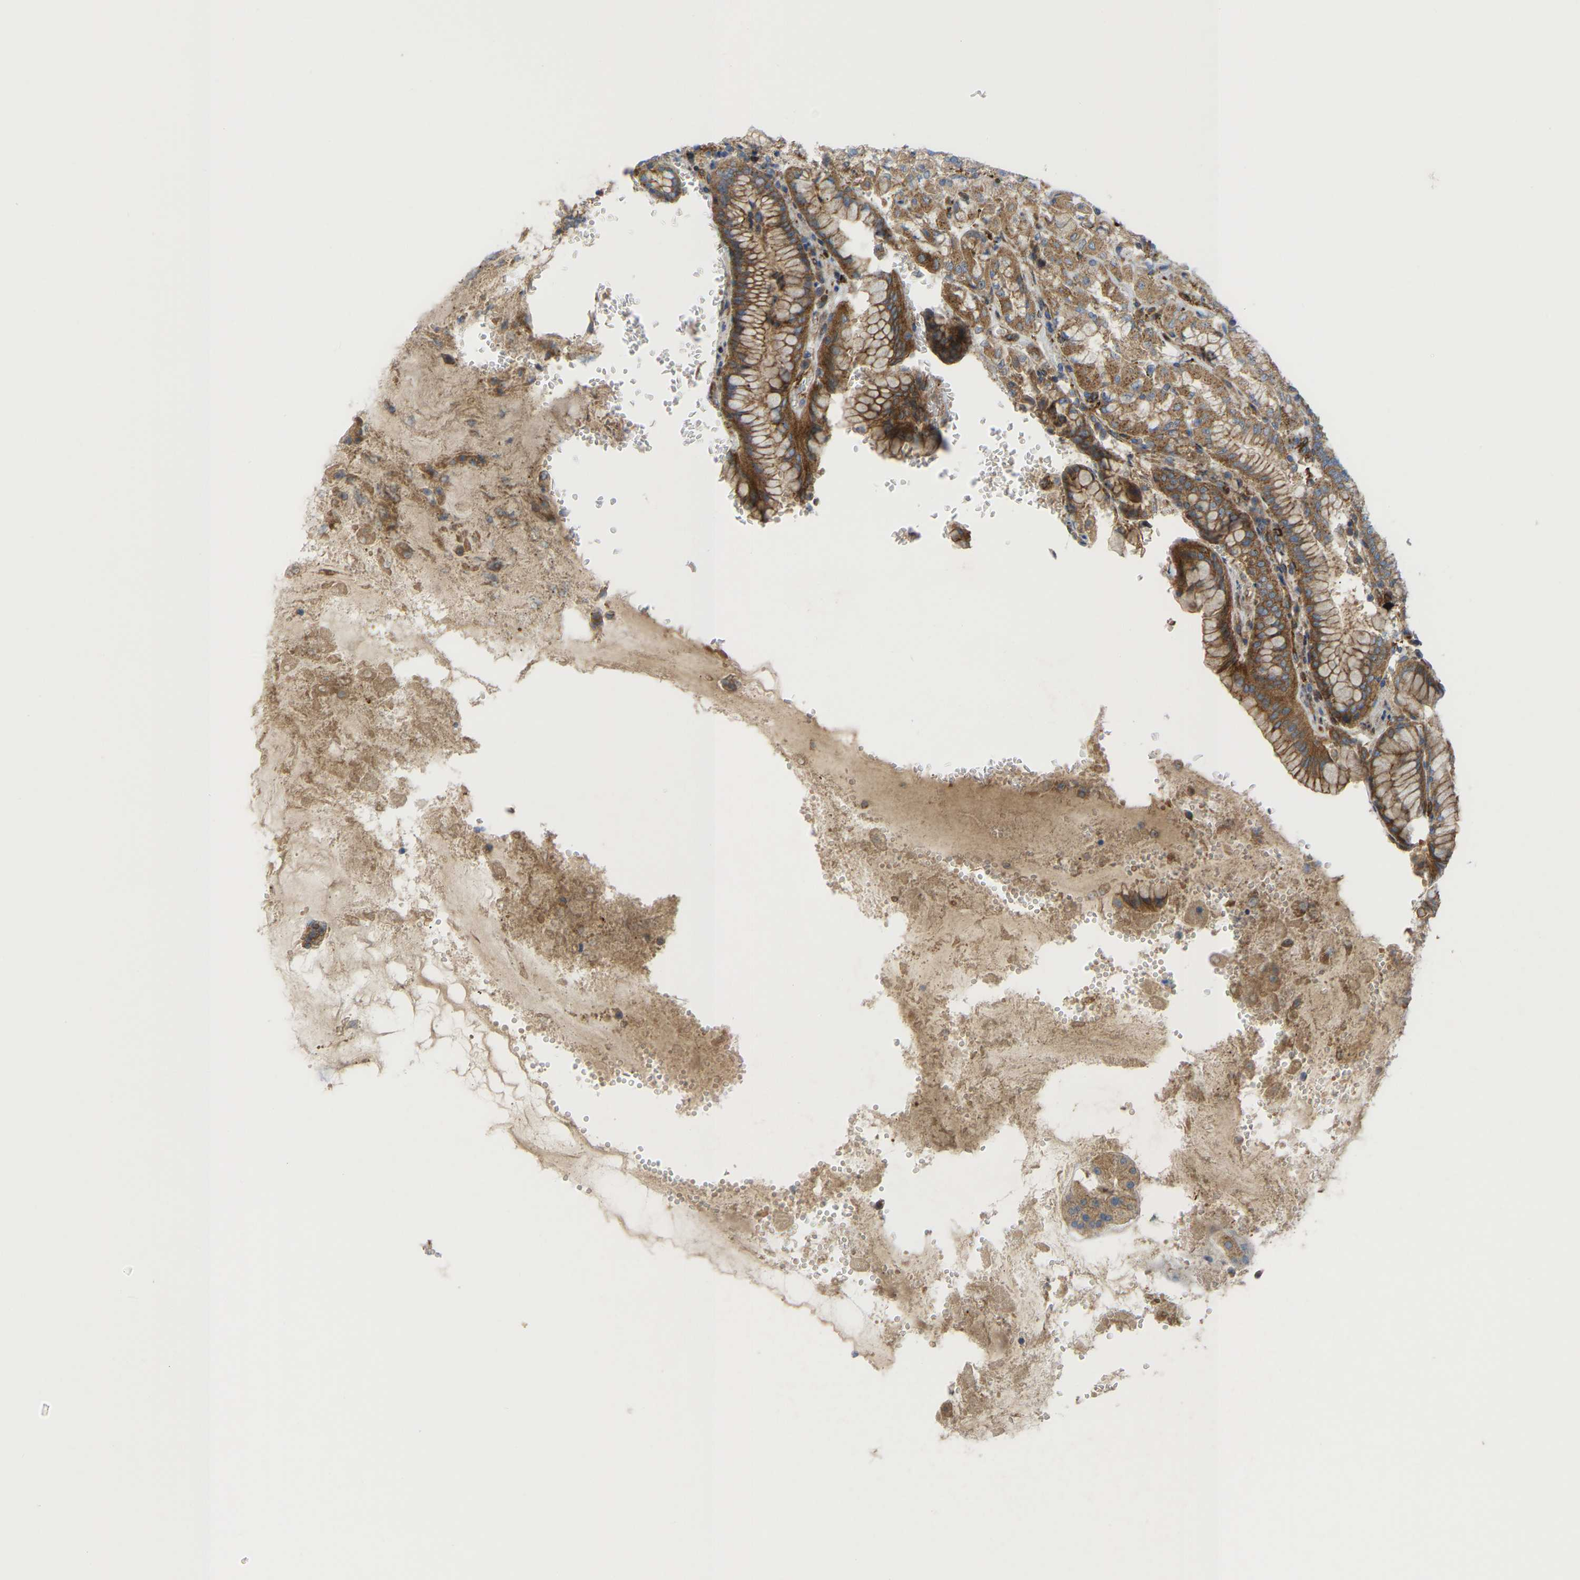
{"staining": {"intensity": "moderate", "quantity": "25%-75%", "location": "cytoplasmic/membranous"}, "tissue": "stomach", "cell_type": "Glandular cells", "image_type": "normal", "snomed": [{"axis": "morphology", "description": "Normal tissue, NOS"}, {"axis": "topography", "description": "Stomach"}, {"axis": "topography", "description": "Stomach, lower"}], "caption": "Immunohistochemical staining of unremarkable stomach reveals 25%-75% levels of moderate cytoplasmic/membranous protein expression in approximately 25%-75% of glandular cells. The staining is performed using DAB brown chromogen to label protein expression. The nuclei are counter-stained blue using hematoxylin.", "gene": "PICALM", "patient": {"sex": "female", "age": 56}}